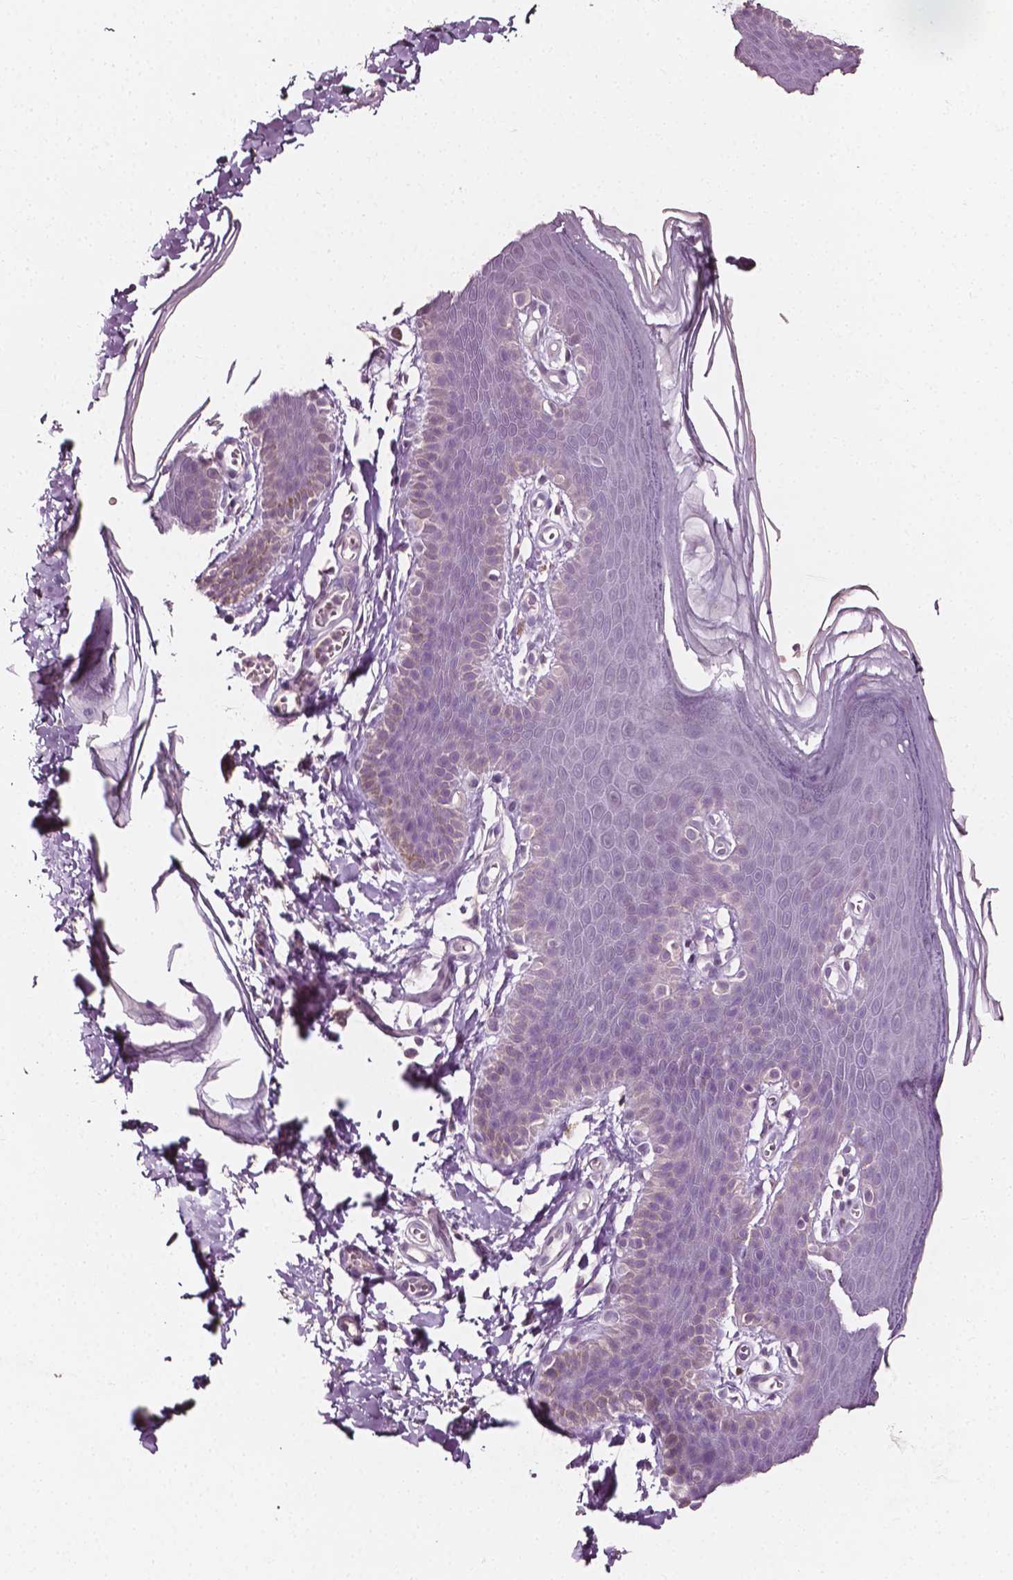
{"staining": {"intensity": "negative", "quantity": "none", "location": "none"}, "tissue": "skin", "cell_type": "Epidermal cells", "image_type": "normal", "snomed": [{"axis": "morphology", "description": "Normal tissue, NOS"}, {"axis": "topography", "description": "Anal"}], "caption": "This is an IHC image of normal human skin. There is no staining in epidermal cells.", "gene": "PLA2R1", "patient": {"sex": "male", "age": 53}}